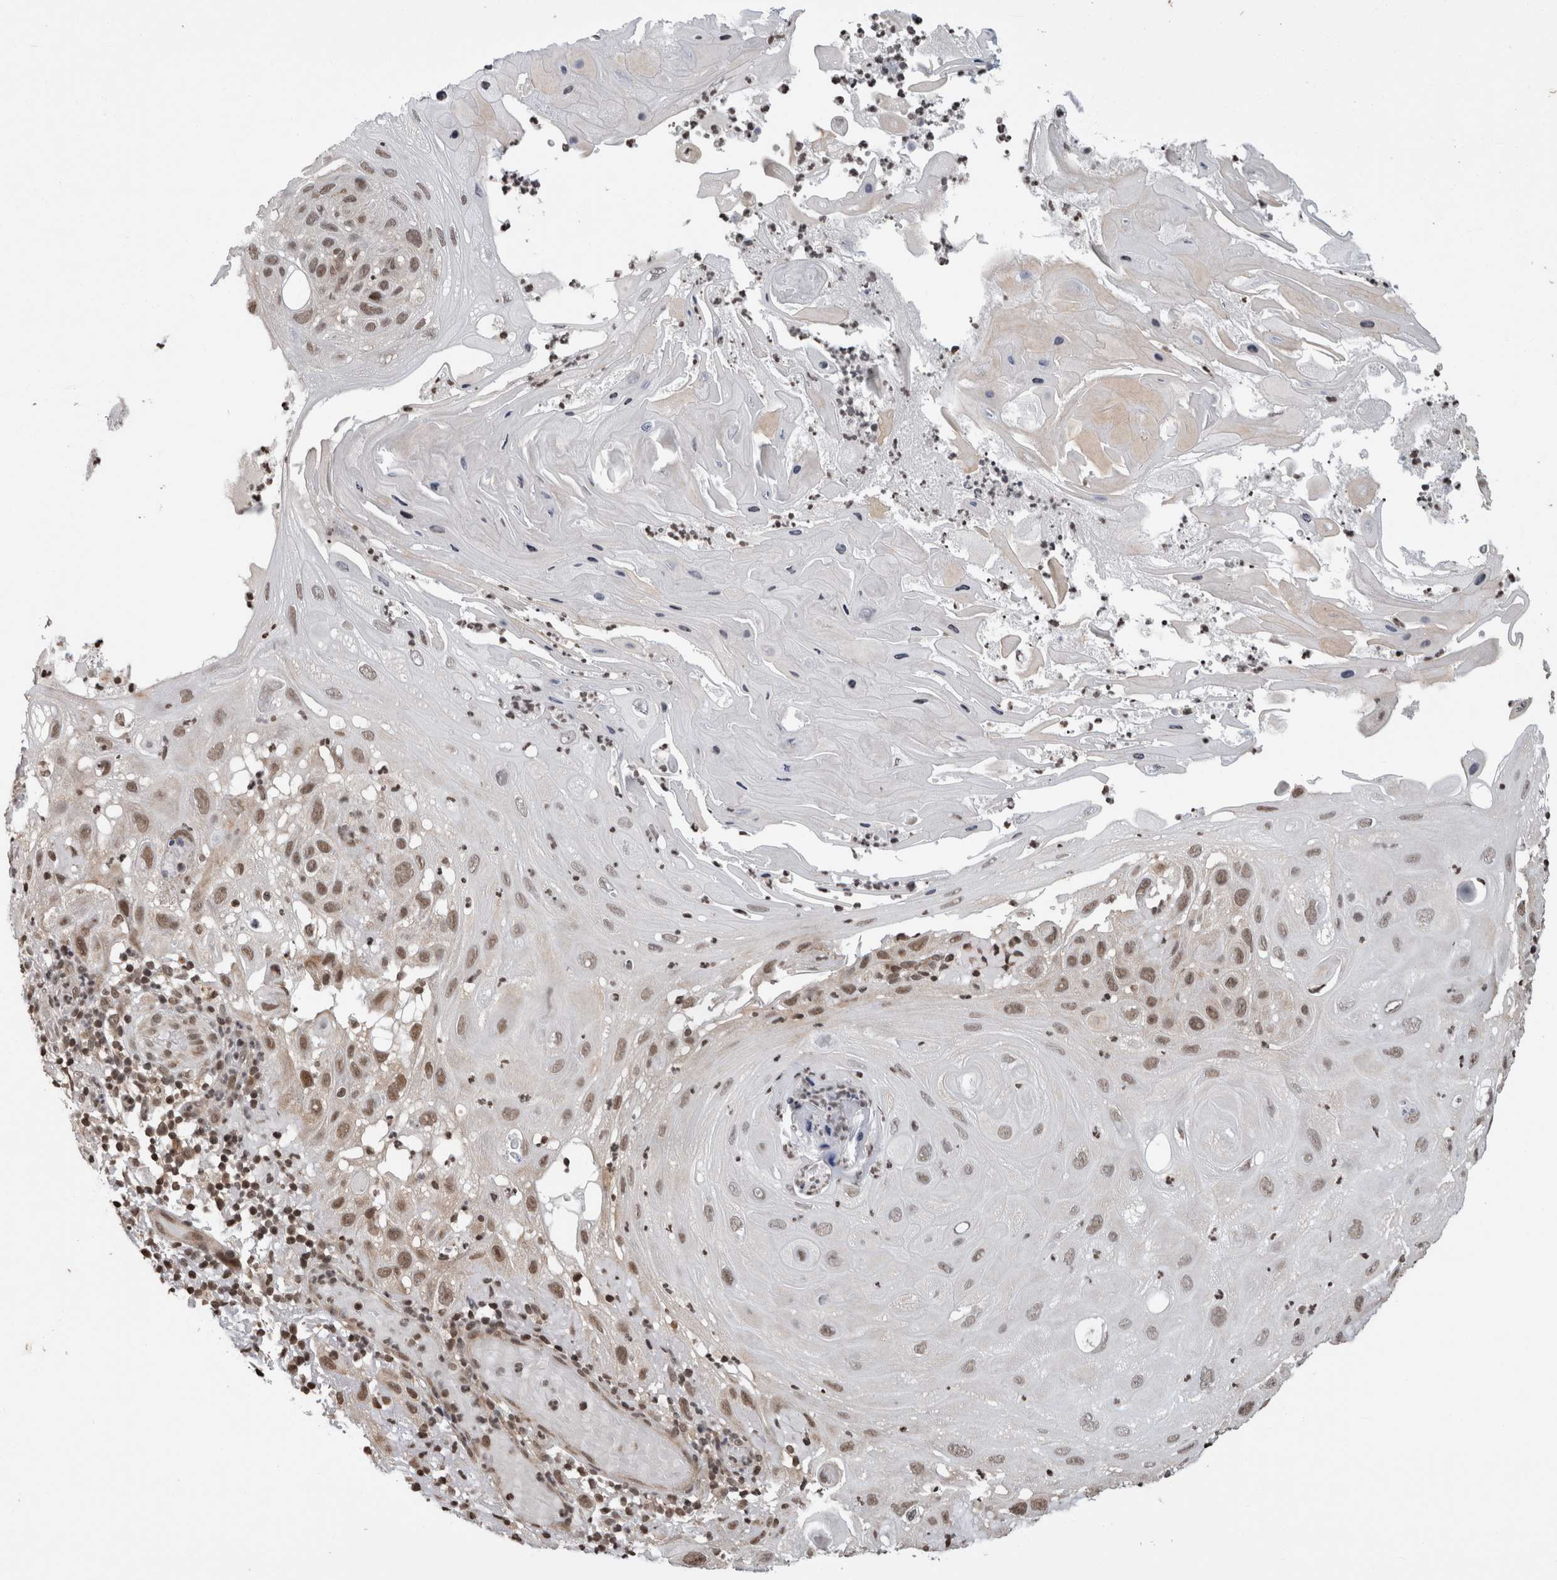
{"staining": {"intensity": "moderate", "quantity": "25%-75%", "location": "nuclear"}, "tissue": "skin cancer", "cell_type": "Tumor cells", "image_type": "cancer", "snomed": [{"axis": "morphology", "description": "Squamous cell carcinoma, NOS"}, {"axis": "topography", "description": "Skin"}], "caption": "Moderate nuclear positivity is seen in approximately 25%-75% of tumor cells in skin squamous cell carcinoma.", "gene": "ZBTB11", "patient": {"sex": "female", "age": 96}}